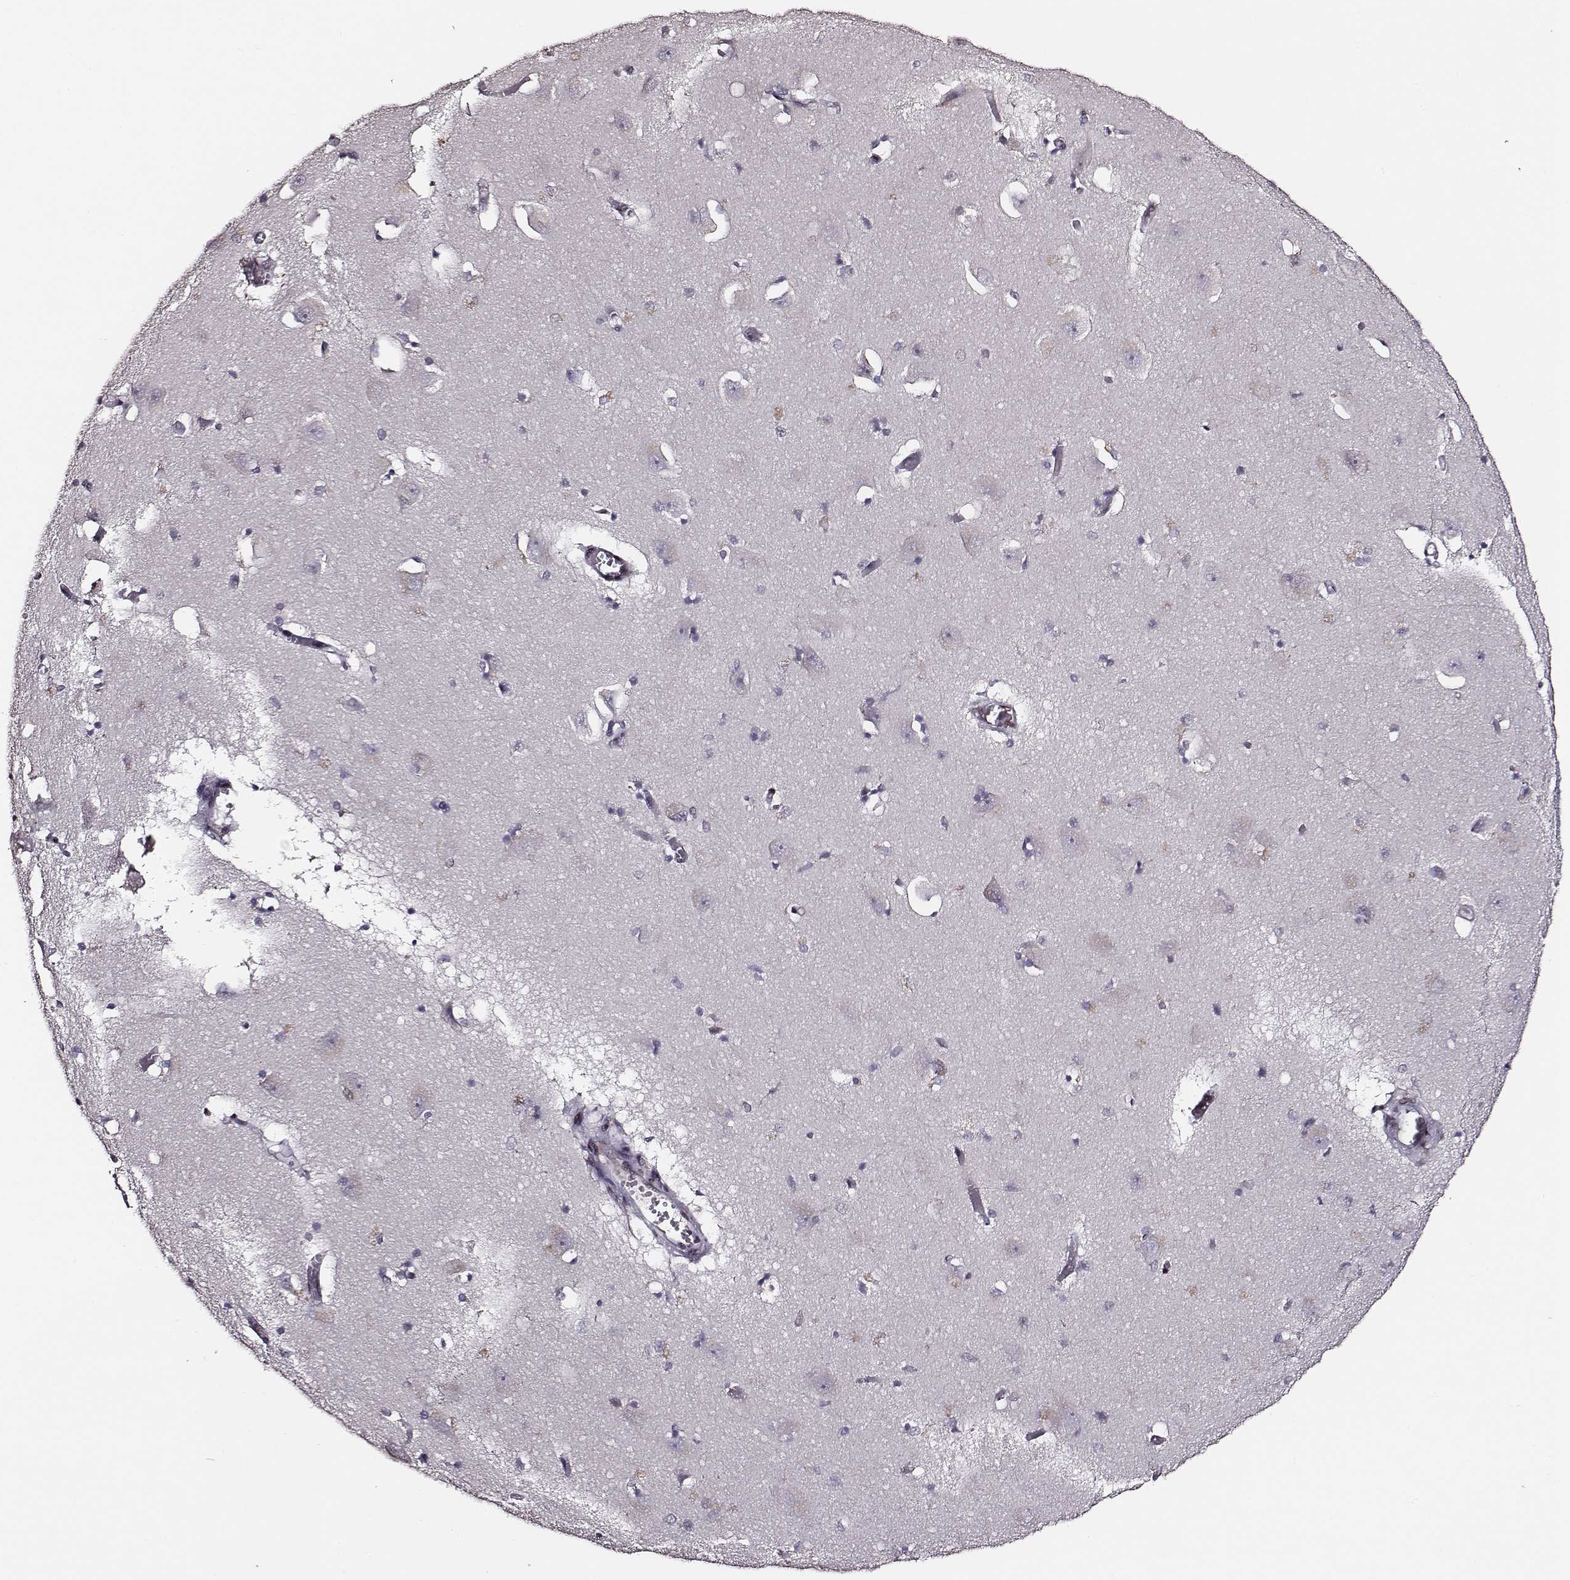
{"staining": {"intensity": "strong", "quantity": "<25%", "location": "nuclear"}, "tissue": "caudate", "cell_type": "Glial cells", "image_type": "normal", "snomed": [{"axis": "morphology", "description": "Normal tissue, NOS"}, {"axis": "topography", "description": "Lateral ventricle wall"}, {"axis": "topography", "description": "Hippocampus"}], "caption": "This is an image of IHC staining of benign caudate, which shows strong positivity in the nuclear of glial cells.", "gene": "PPARA", "patient": {"sex": "female", "age": 63}}